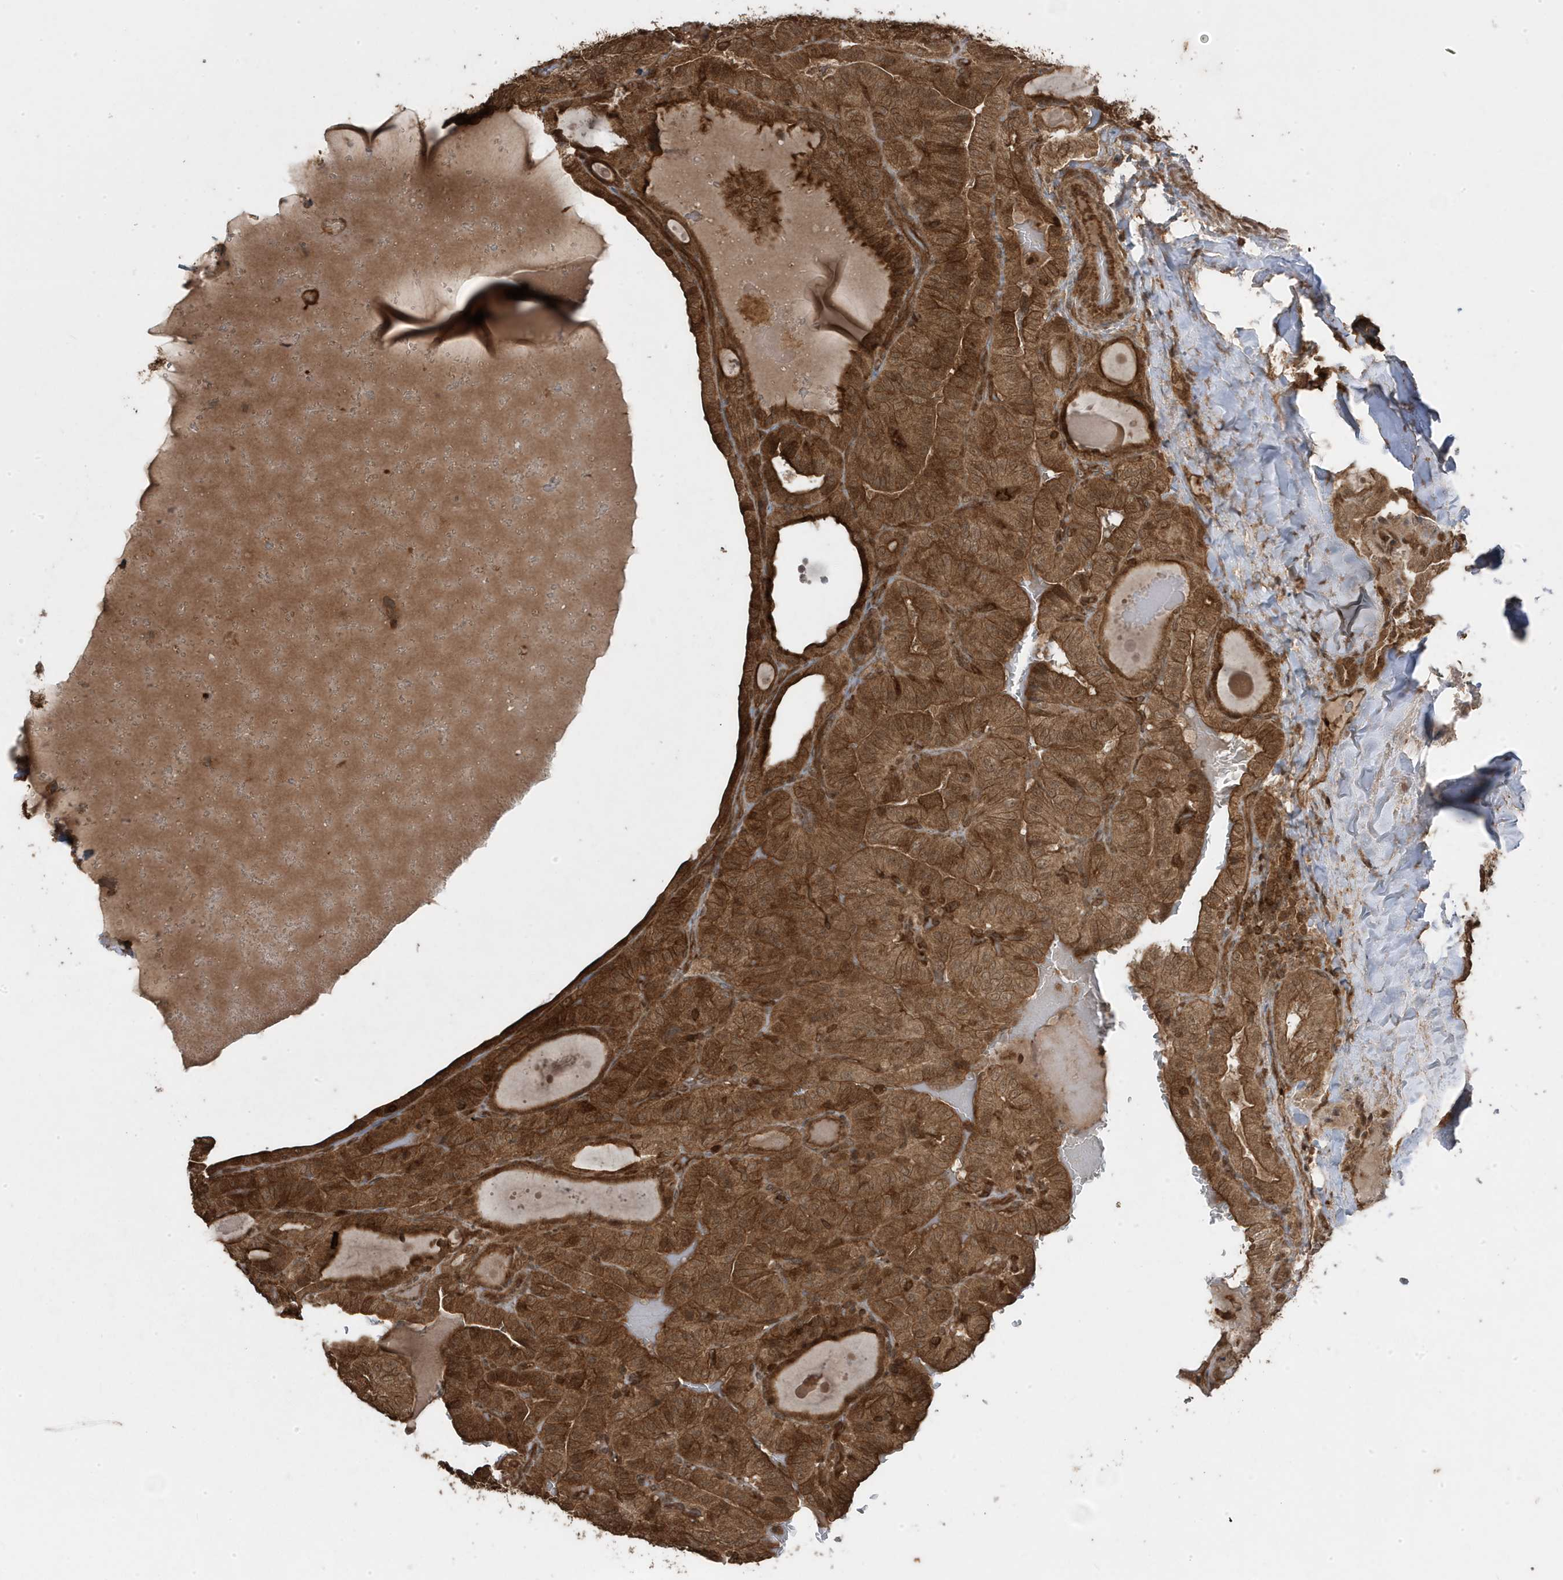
{"staining": {"intensity": "strong", "quantity": ">75%", "location": "cytoplasmic/membranous"}, "tissue": "thyroid cancer", "cell_type": "Tumor cells", "image_type": "cancer", "snomed": [{"axis": "morphology", "description": "Papillary adenocarcinoma, NOS"}, {"axis": "topography", "description": "Thyroid gland"}], "caption": "Thyroid papillary adenocarcinoma stained with a protein marker displays strong staining in tumor cells.", "gene": "ASAP1", "patient": {"sex": "male", "age": 77}}